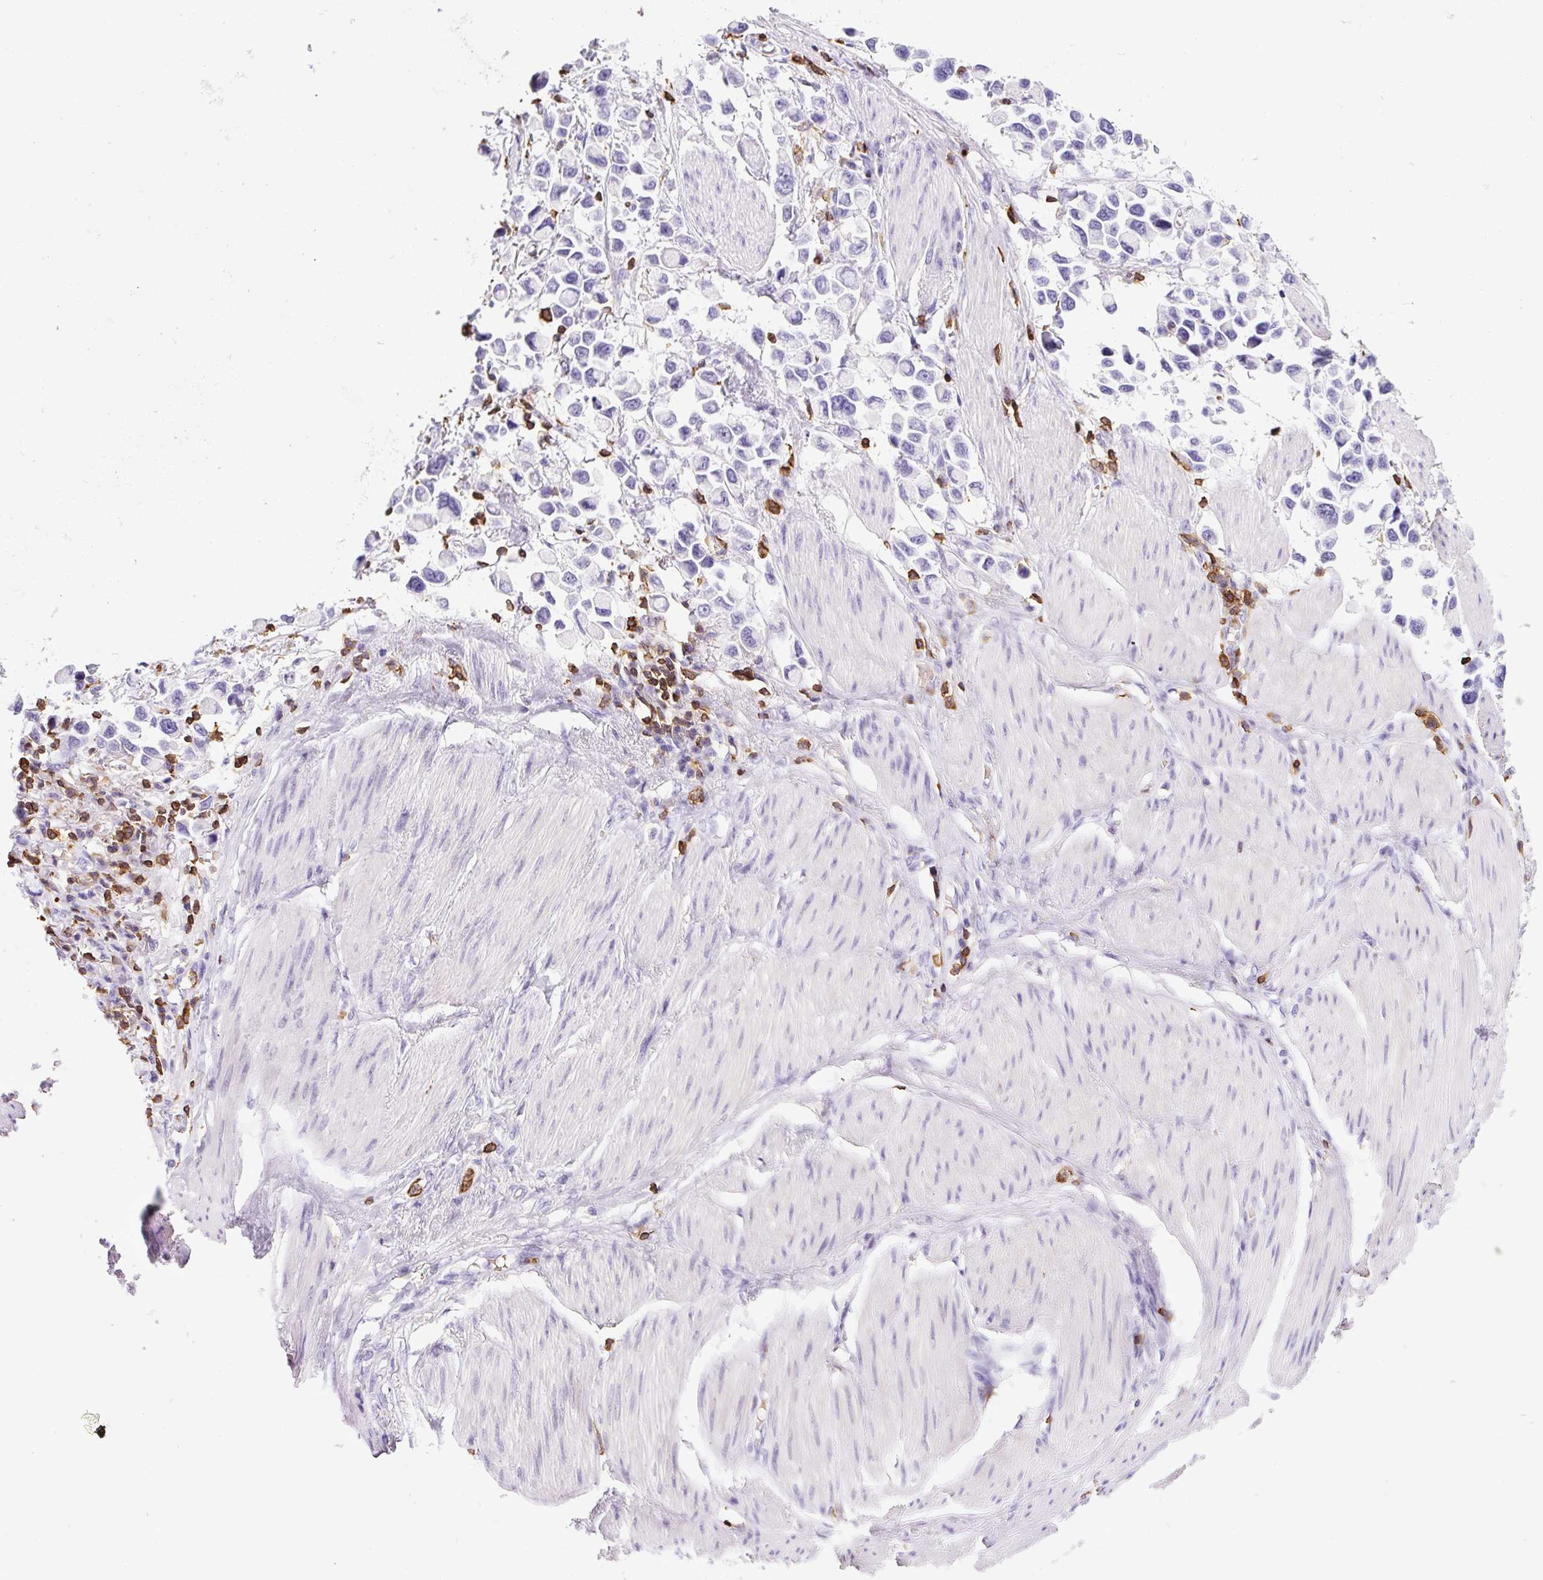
{"staining": {"intensity": "negative", "quantity": "none", "location": "none"}, "tissue": "stomach cancer", "cell_type": "Tumor cells", "image_type": "cancer", "snomed": [{"axis": "morphology", "description": "Adenocarcinoma, NOS"}, {"axis": "topography", "description": "Stomach"}], "caption": "Immunohistochemistry (IHC) photomicrograph of human stomach cancer (adenocarcinoma) stained for a protein (brown), which reveals no staining in tumor cells.", "gene": "FAM228B", "patient": {"sex": "female", "age": 81}}